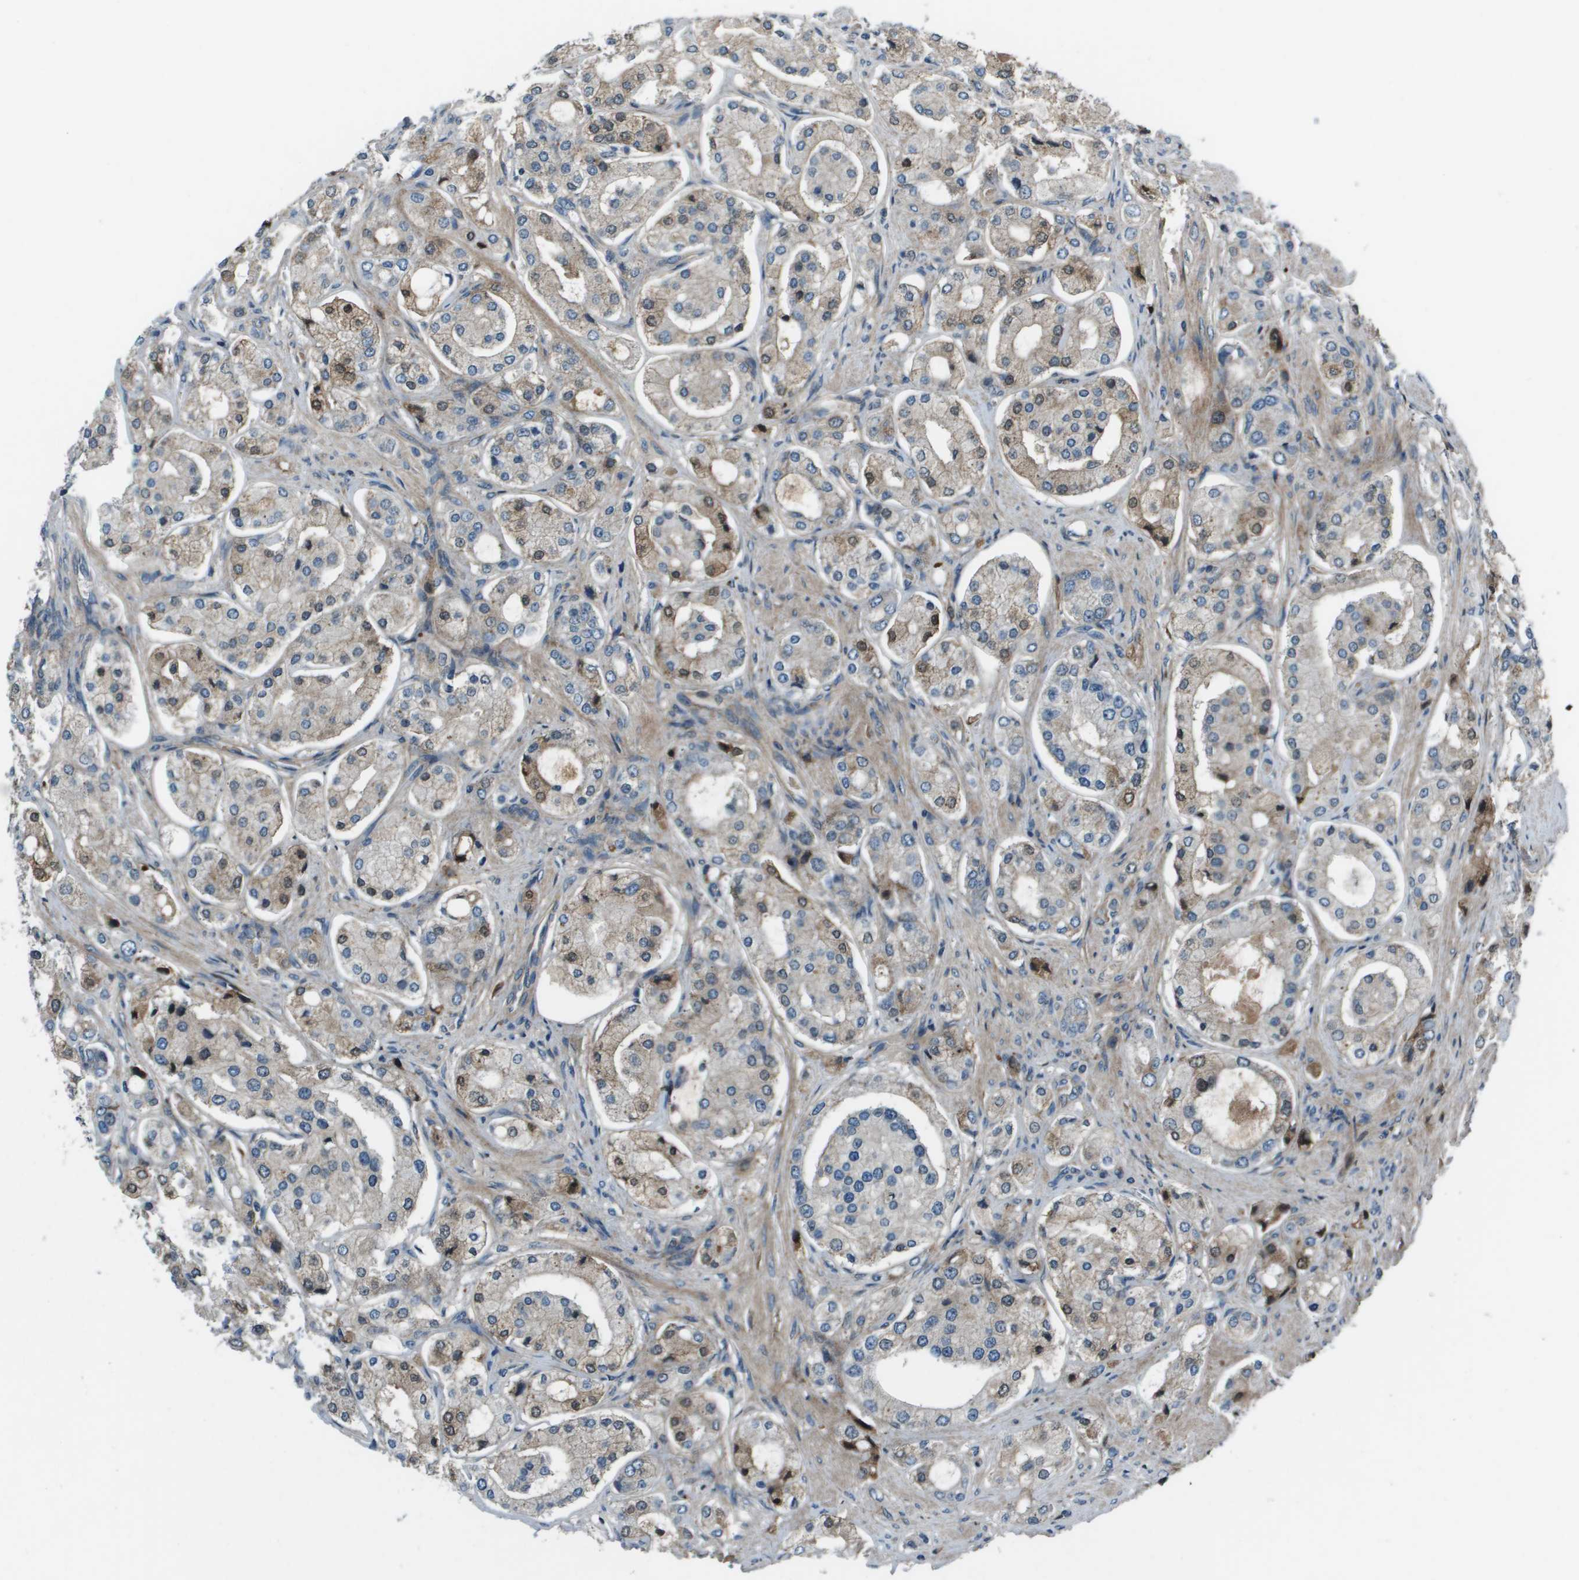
{"staining": {"intensity": "weak", "quantity": "<25%", "location": "cytoplasmic/membranous"}, "tissue": "prostate cancer", "cell_type": "Tumor cells", "image_type": "cancer", "snomed": [{"axis": "morphology", "description": "Adenocarcinoma, High grade"}, {"axis": "topography", "description": "Prostate"}], "caption": "A high-resolution micrograph shows IHC staining of prostate cancer, which exhibits no significant staining in tumor cells. (DAB IHC visualized using brightfield microscopy, high magnification).", "gene": "PCOLCE", "patient": {"sex": "male", "age": 65}}